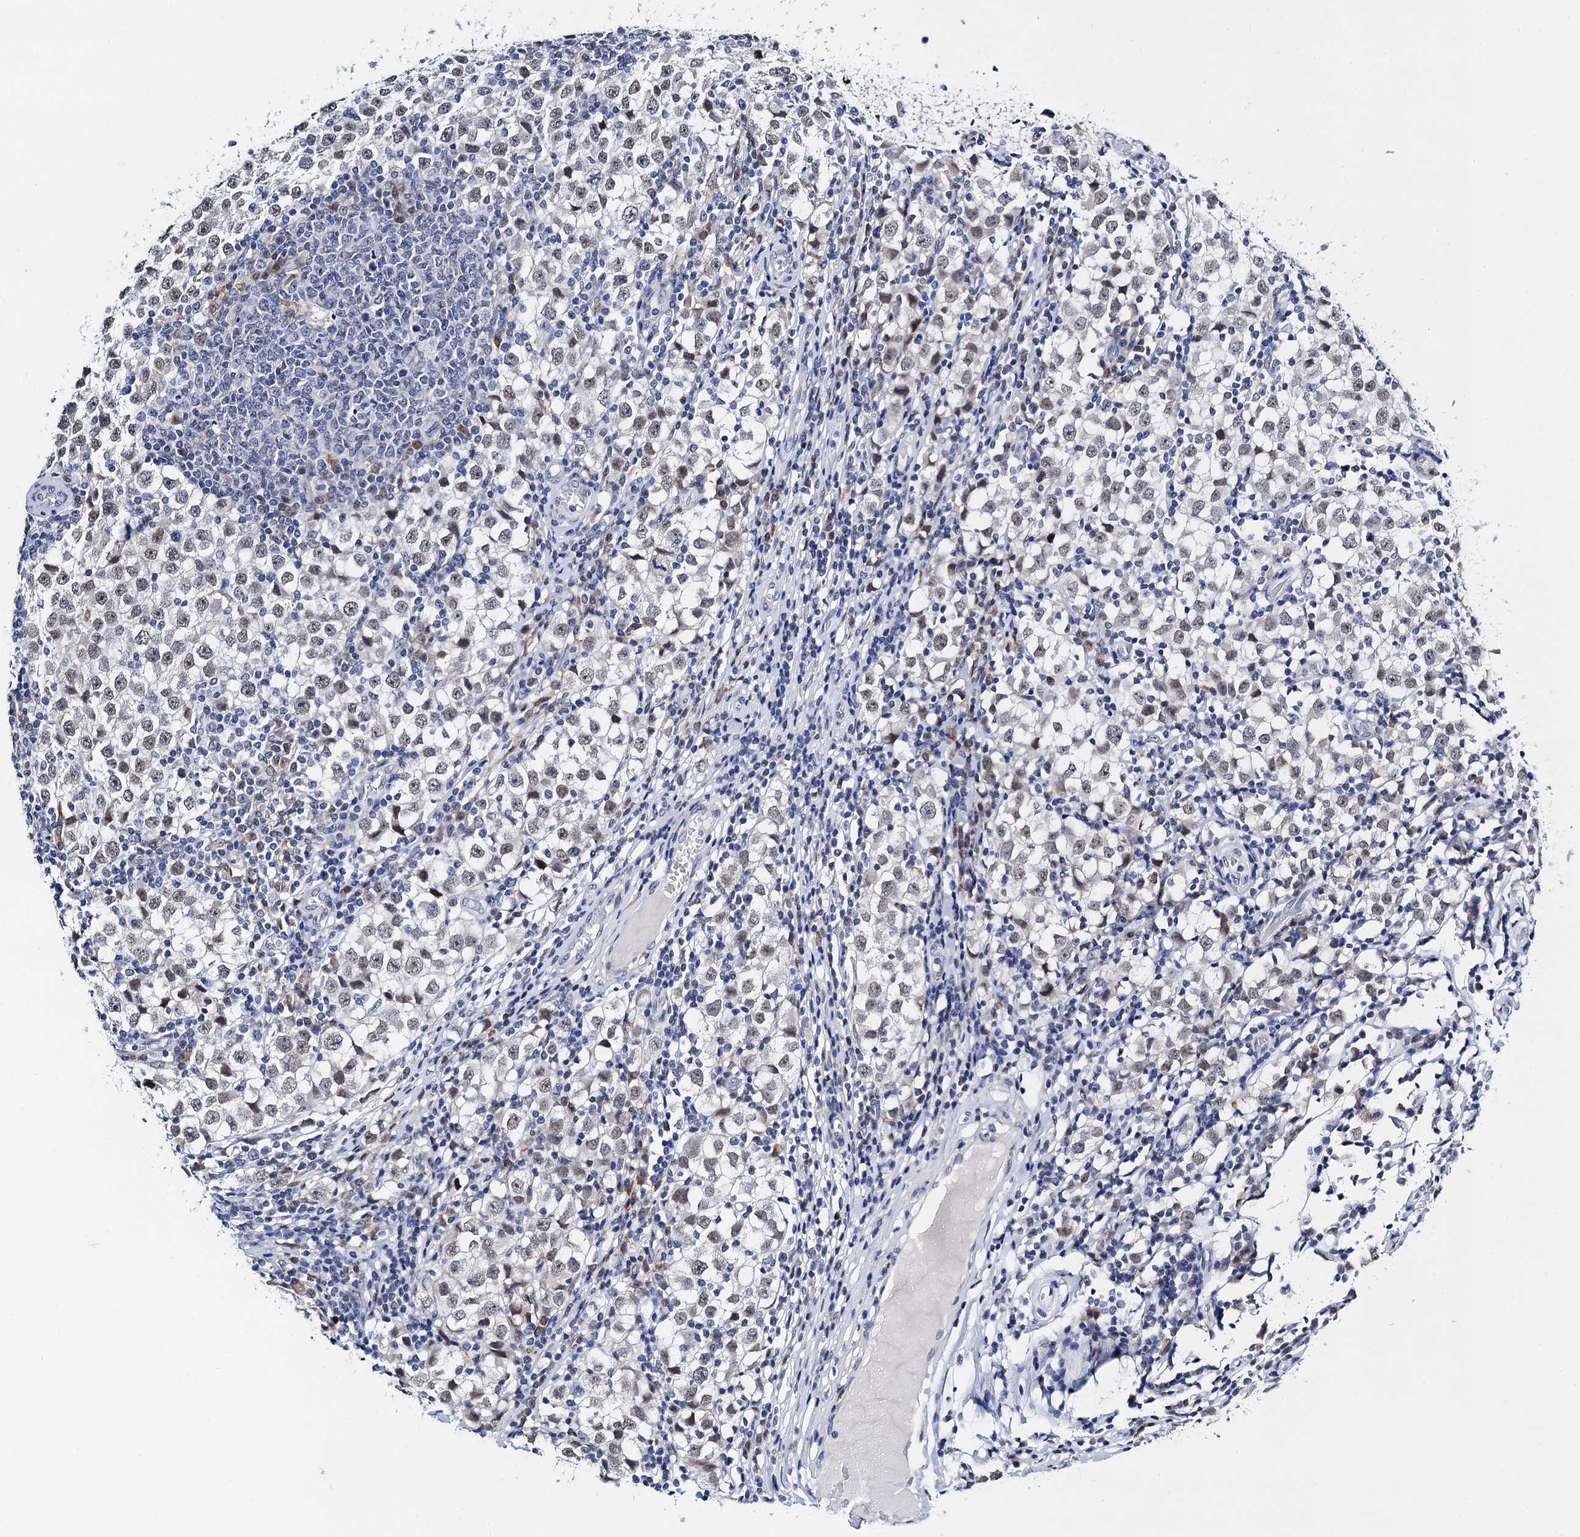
{"staining": {"intensity": "weak", "quantity": "25%-75%", "location": "nuclear"}, "tissue": "testis cancer", "cell_type": "Tumor cells", "image_type": "cancer", "snomed": [{"axis": "morphology", "description": "Seminoma, NOS"}, {"axis": "topography", "description": "Testis"}], "caption": "Immunohistochemistry of human seminoma (testis) reveals low levels of weak nuclear expression in approximately 25%-75% of tumor cells.", "gene": "SLC7A10", "patient": {"sex": "male", "age": 65}}